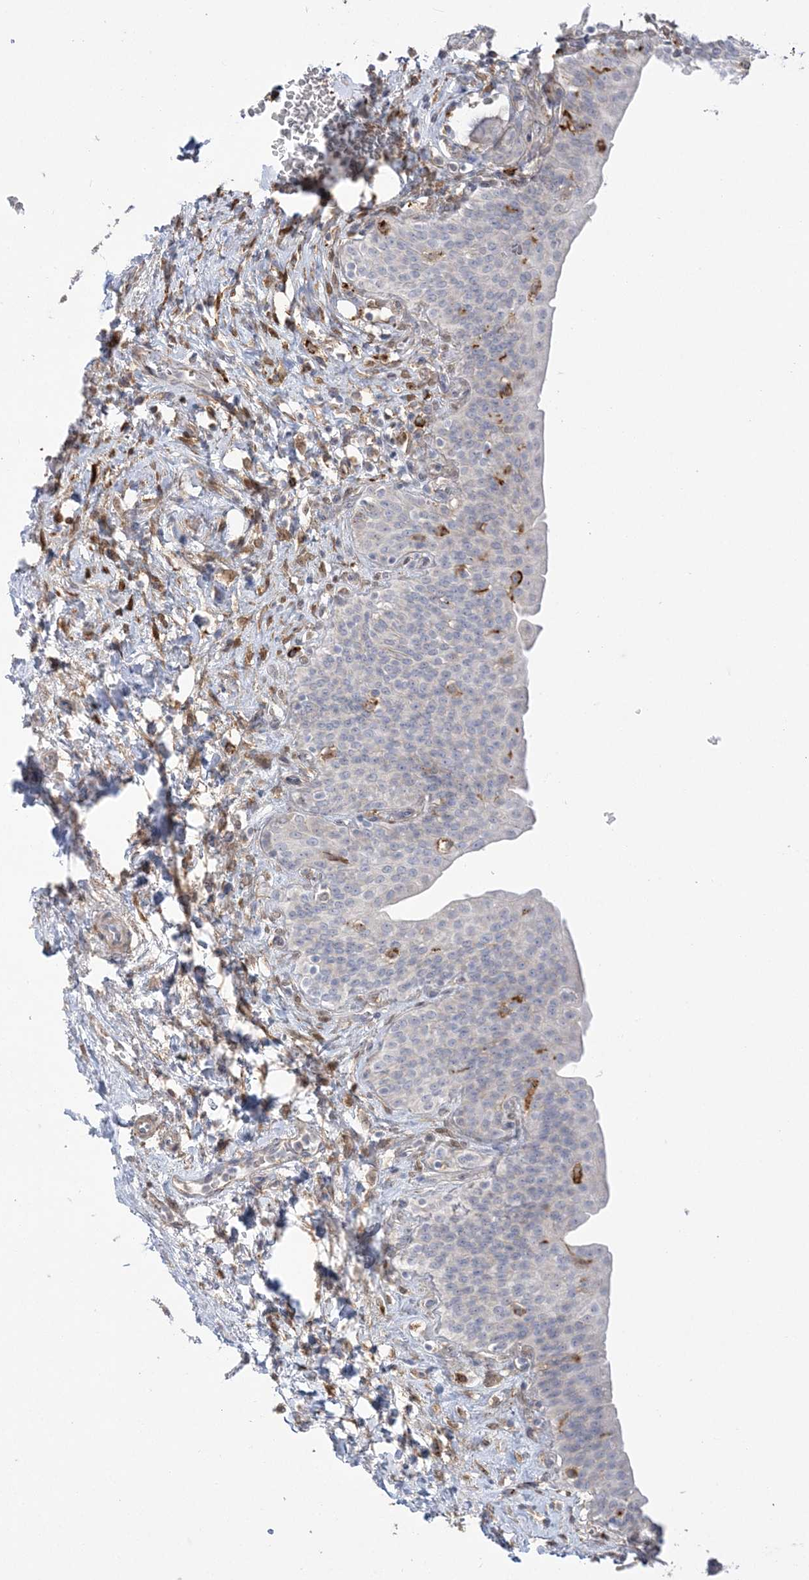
{"staining": {"intensity": "negative", "quantity": "none", "location": "none"}, "tissue": "urinary bladder", "cell_type": "Urothelial cells", "image_type": "normal", "snomed": [{"axis": "morphology", "description": "Normal tissue, NOS"}, {"axis": "topography", "description": "Urinary bladder"}], "caption": "Urothelial cells show no significant expression in normal urinary bladder. (IHC, brightfield microscopy, high magnification).", "gene": "HAAO", "patient": {"sex": "male", "age": 83}}